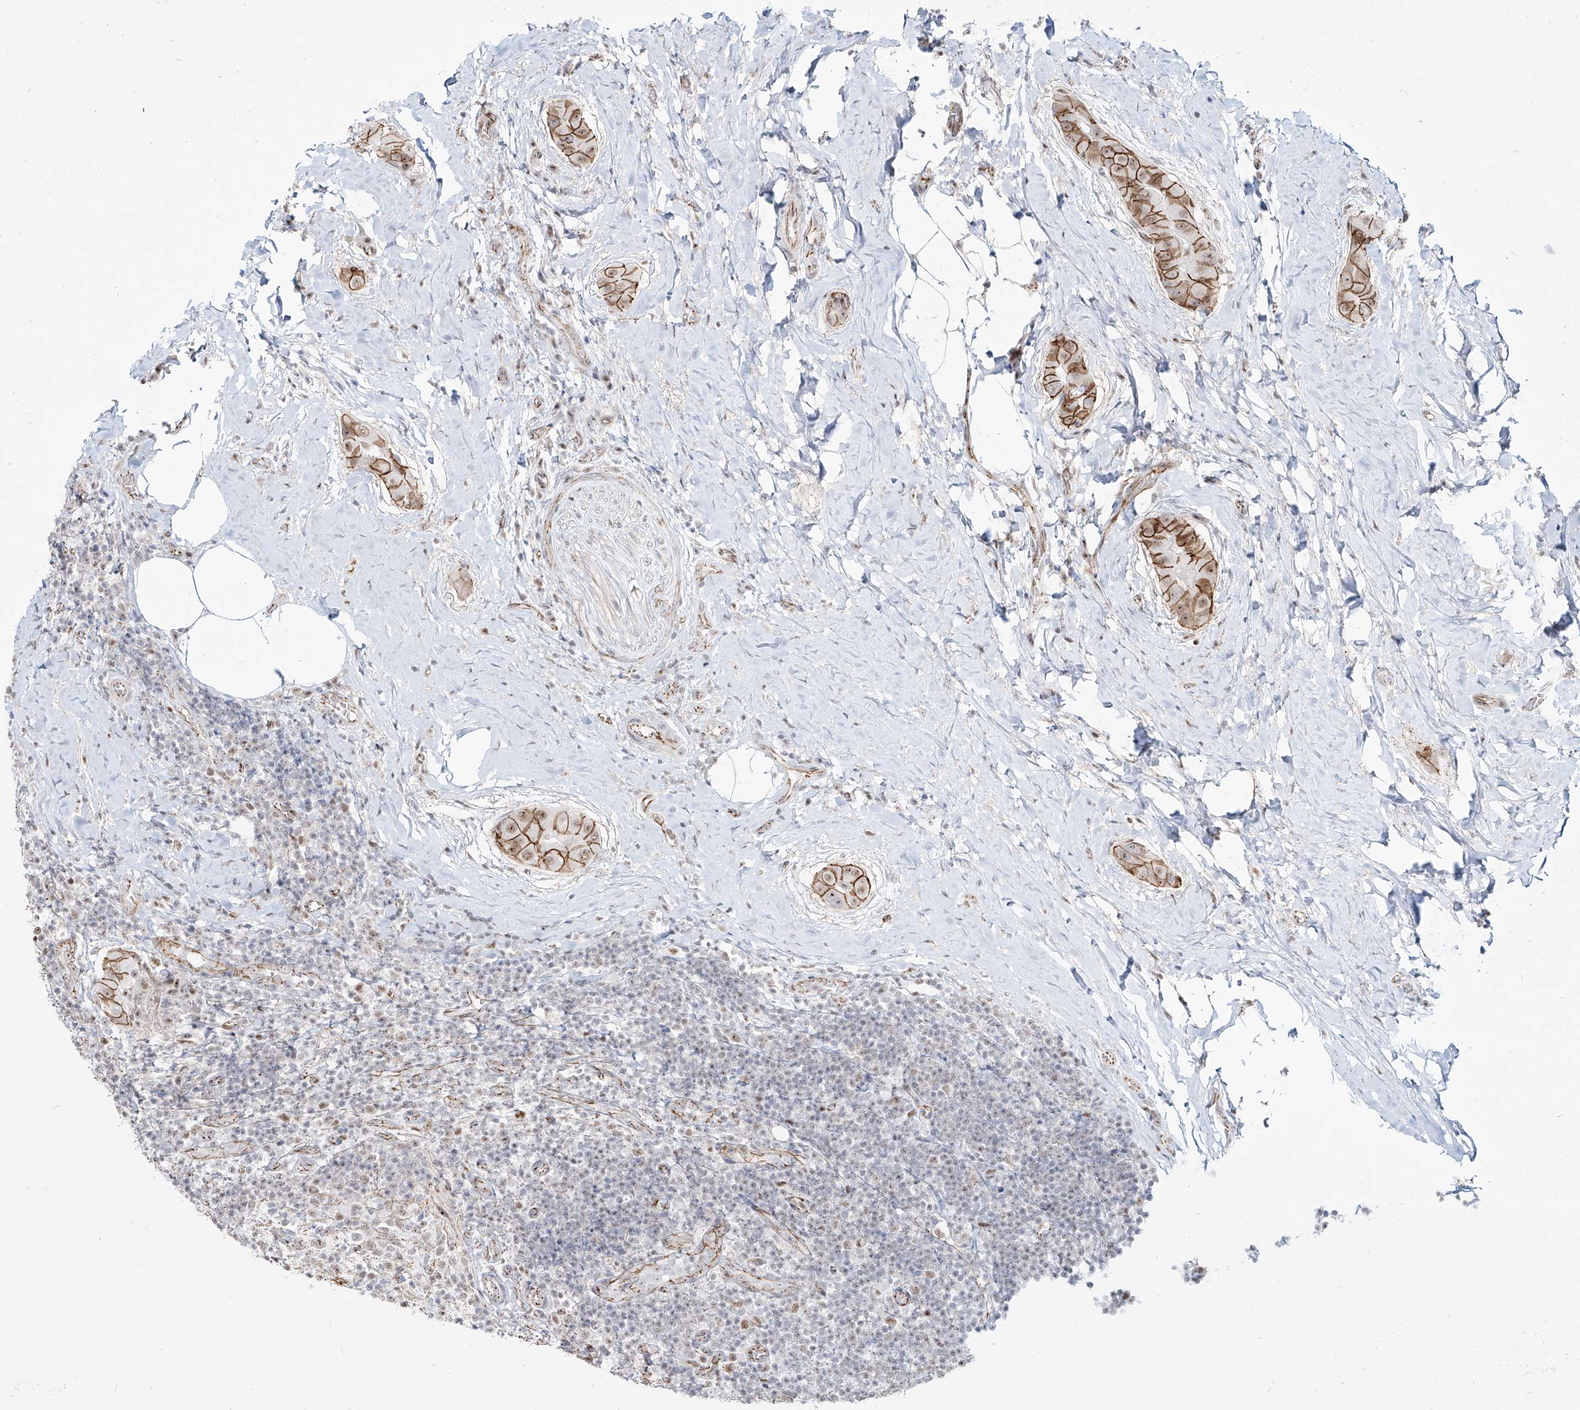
{"staining": {"intensity": "moderate", "quantity": ">75%", "location": "cytoplasmic/membranous"}, "tissue": "thyroid cancer", "cell_type": "Tumor cells", "image_type": "cancer", "snomed": [{"axis": "morphology", "description": "Papillary adenocarcinoma, NOS"}, {"axis": "topography", "description": "Thyroid gland"}], "caption": "Tumor cells reveal moderate cytoplasmic/membranous expression in approximately >75% of cells in papillary adenocarcinoma (thyroid).", "gene": "ZNF710", "patient": {"sex": "male", "age": 33}}